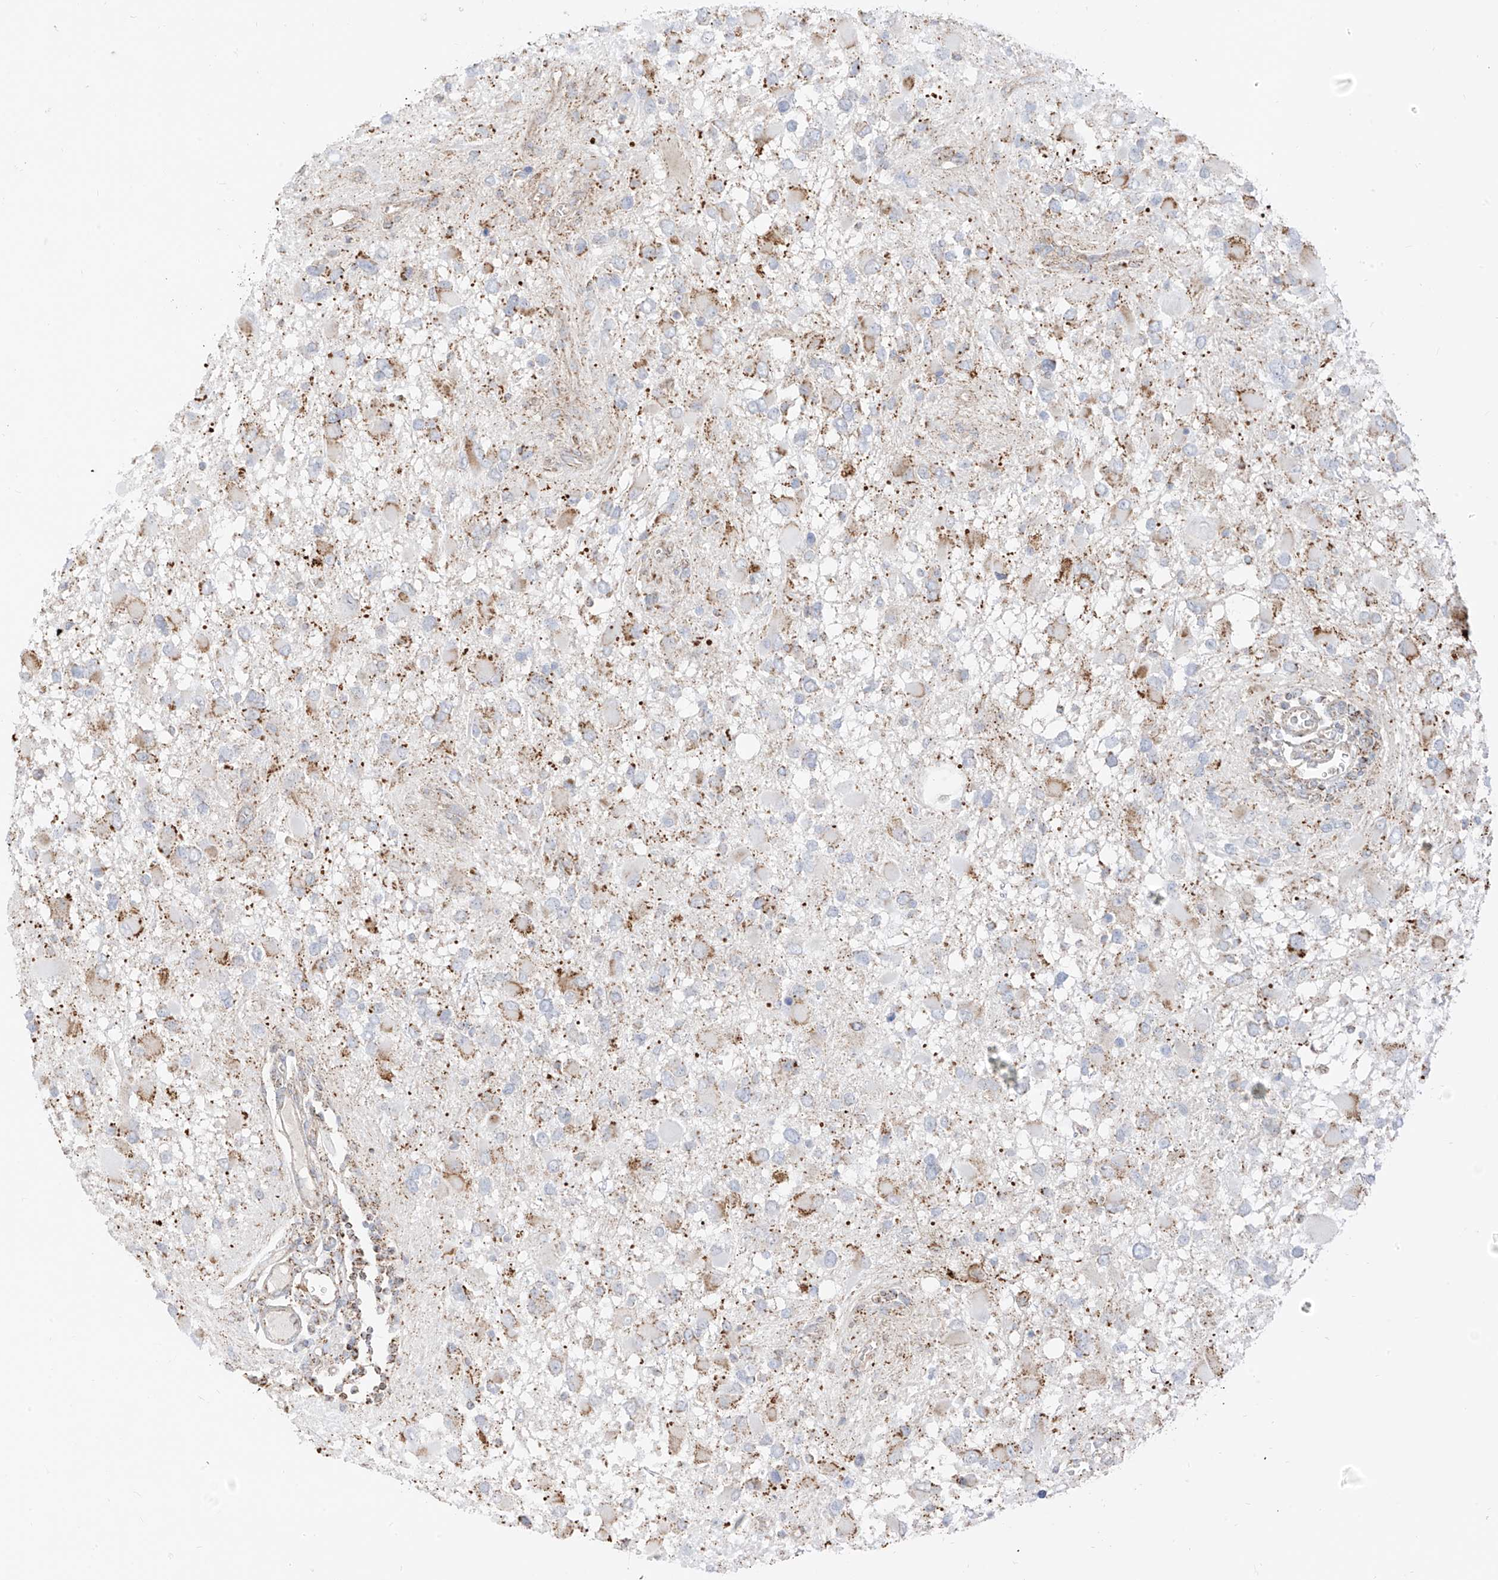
{"staining": {"intensity": "moderate", "quantity": "<25%", "location": "cytoplasmic/membranous"}, "tissue": "glioma", "cell_type": "Tumor cells", "image_type": "cancer", "snomed": [{"axis": "morphology", "description": "Glioma, malignant, High grade"}, {"axis": "topography", "description": "Brain"}], "caption": "Immunohistochemical staining of human malignant high-grade glioma demonstrates moderate cytoplasmic/membranous protein expression in about <25% of tumor cells.", "gene": "ETHE1", "patient": {"sex": "male", "age": 53}}